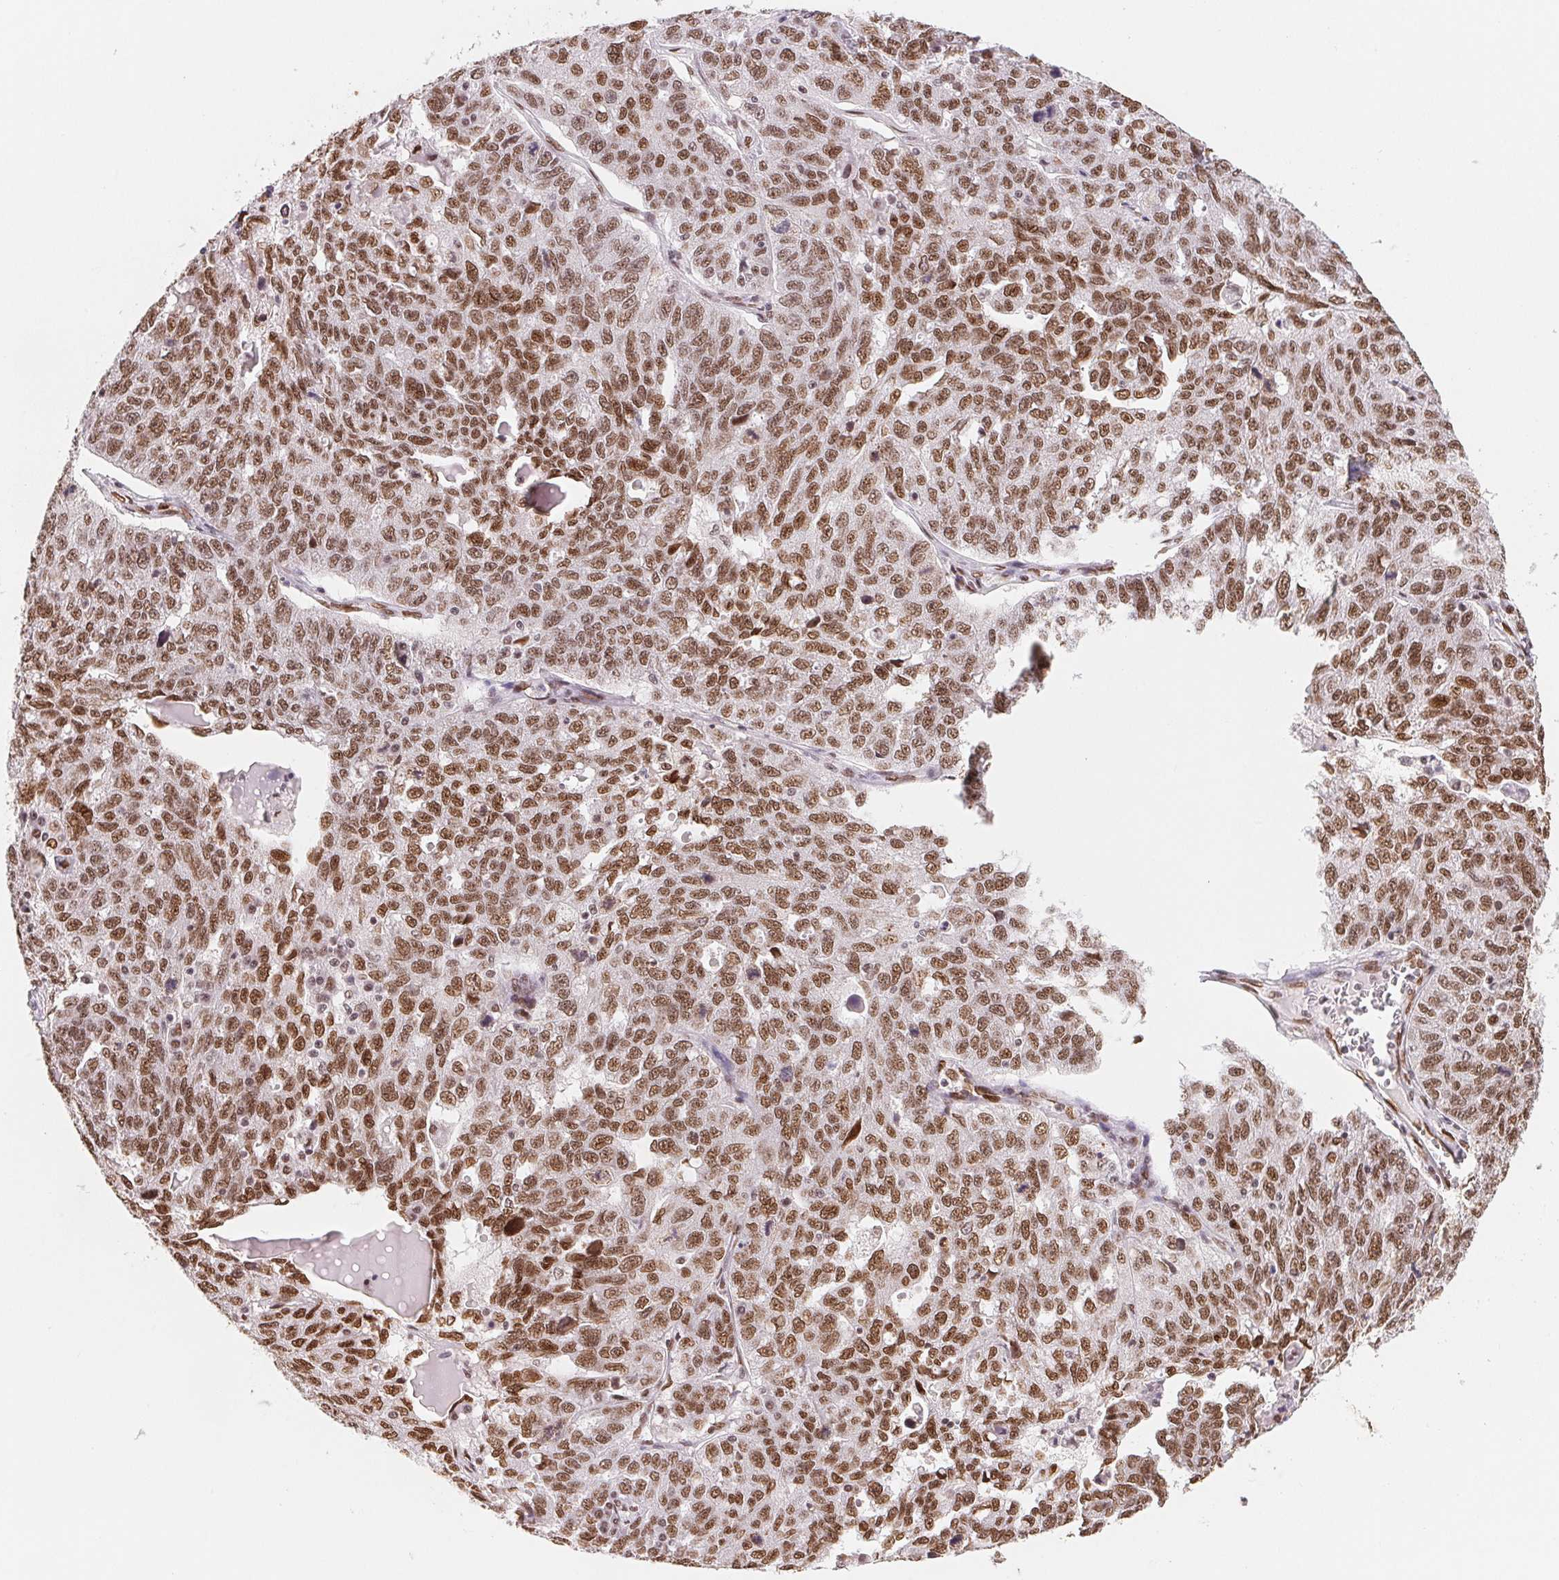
{"staining": {"intensity": "moderate", "quantity": ">75%", "location": "nuclear"}, "tissue": "ovarian cancer", "cell_type": "Tumor cells", "image_type": "cancer", "snomed": [{"axis": "morphology", "description": "Cystadenocarcinoma, serous, NOS"}, {"axis": "topography", "description": "Ovary"}], "caption": "Human ovarian cancer stained with a protein marker reveals moderate staining in tumor cells.", "gene": "SAP30BP", "patient": {"sex": "female", "age": 71}}